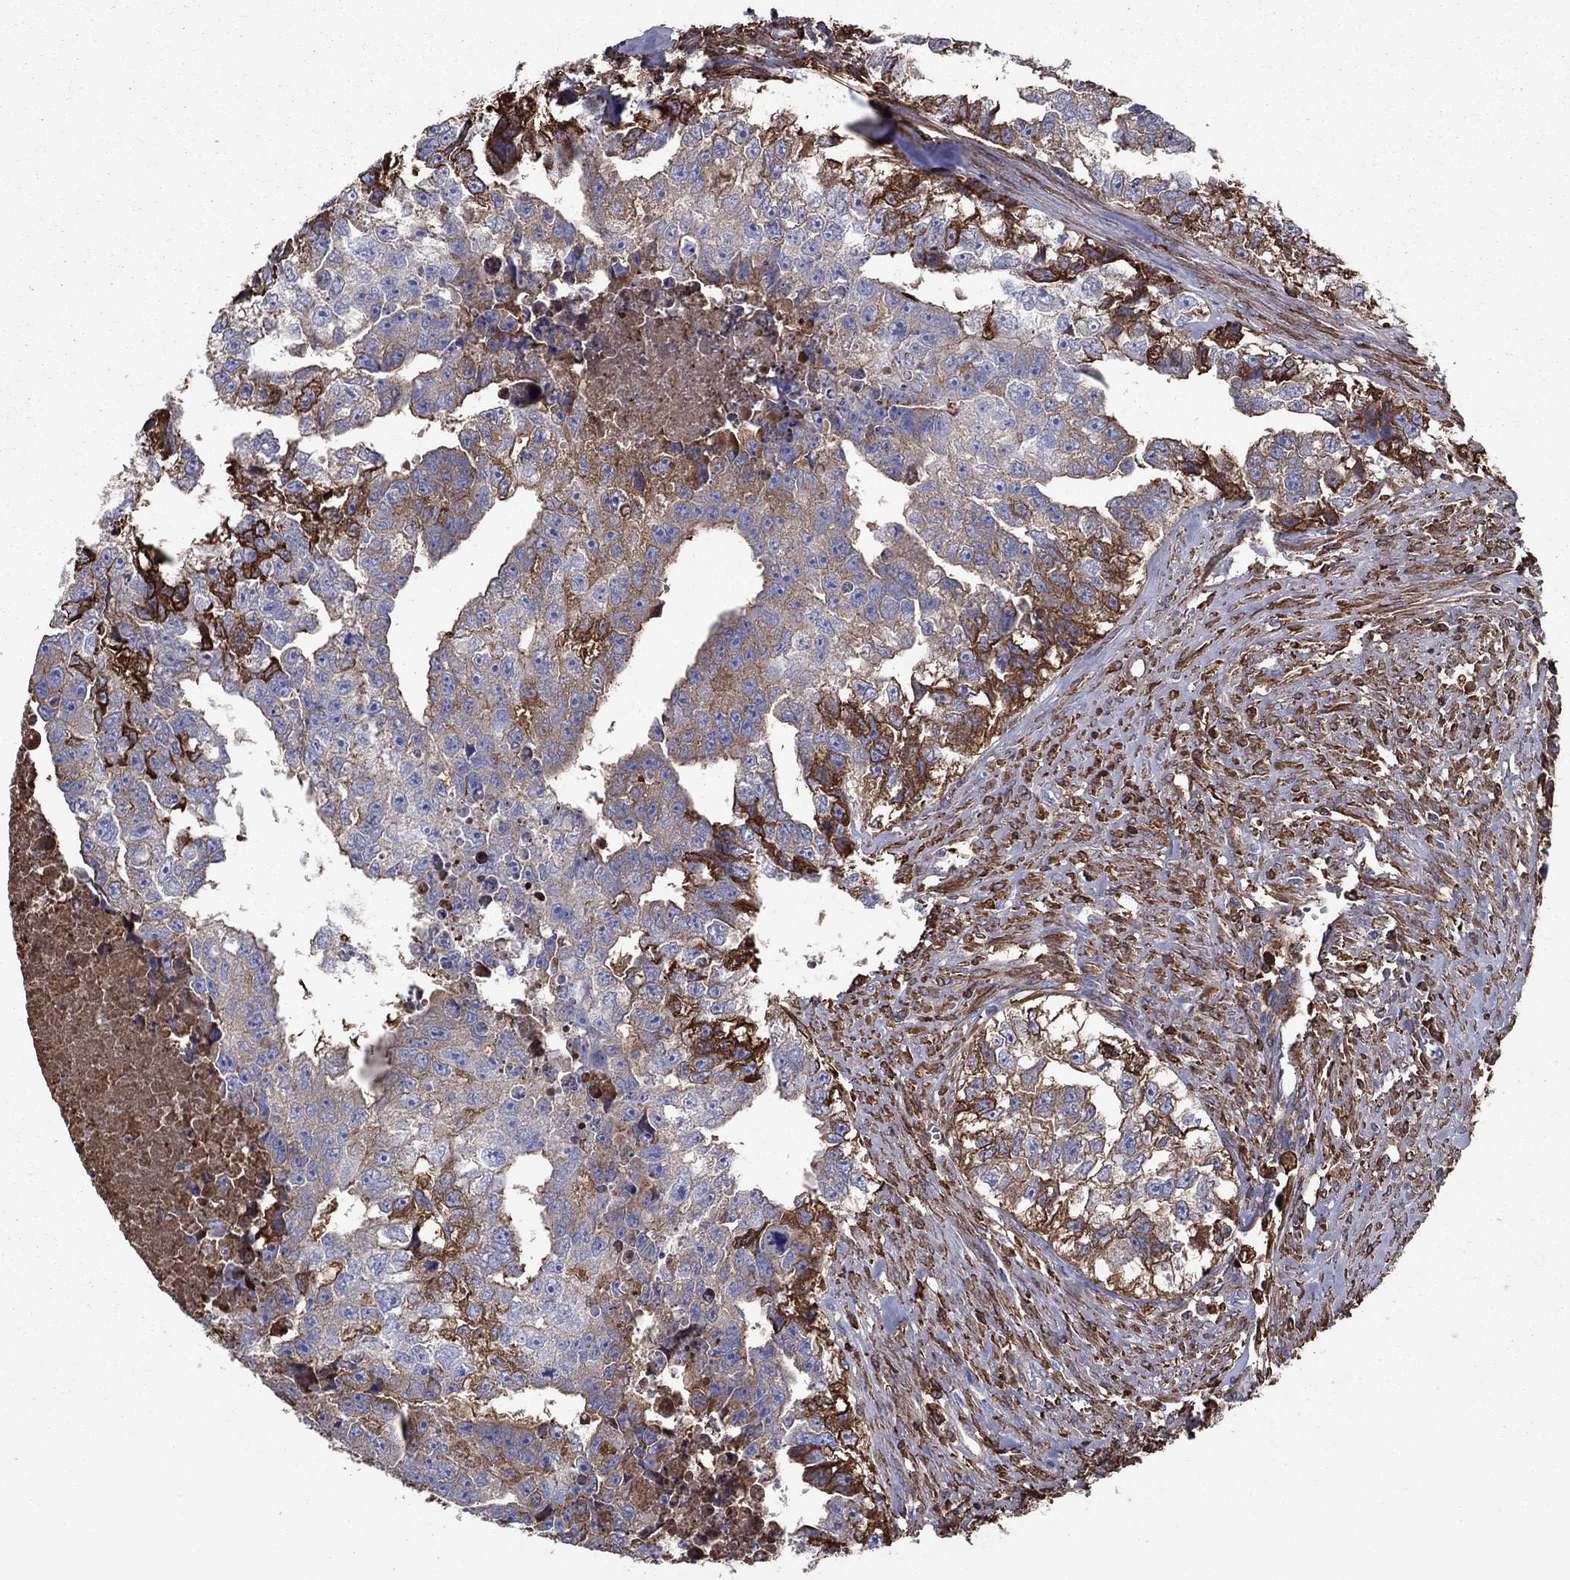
{"staining": {"intensity": "strong", "quantity": "<25%", "location": "cytoplasmic/membranous"}, "tissue": "testis cancer", "cell_type": "Tumor cells", "image_type": "cancer", "snomed": [{"axis": "morphology", "description": "Carcinoma, Embryonal, NOS"}, {"axis": "morphology", "description": "Teratoma, malignant, NOS"}, {"axis": "topography", "description": "Testis"}], "caption": "Immunohistochemistry (IHC) image of neoplastic tissue: human testis embryonal carcinoma stained using immunohistochemistry demonstrates medium levels of strong protein expression localized specifically in the cytoplasmic/membranous of tumor cells, appearing as a cytoplasmic/membranous brown color.", "gene": "HPX", "patient": {"sex": "male", "age": 44}}